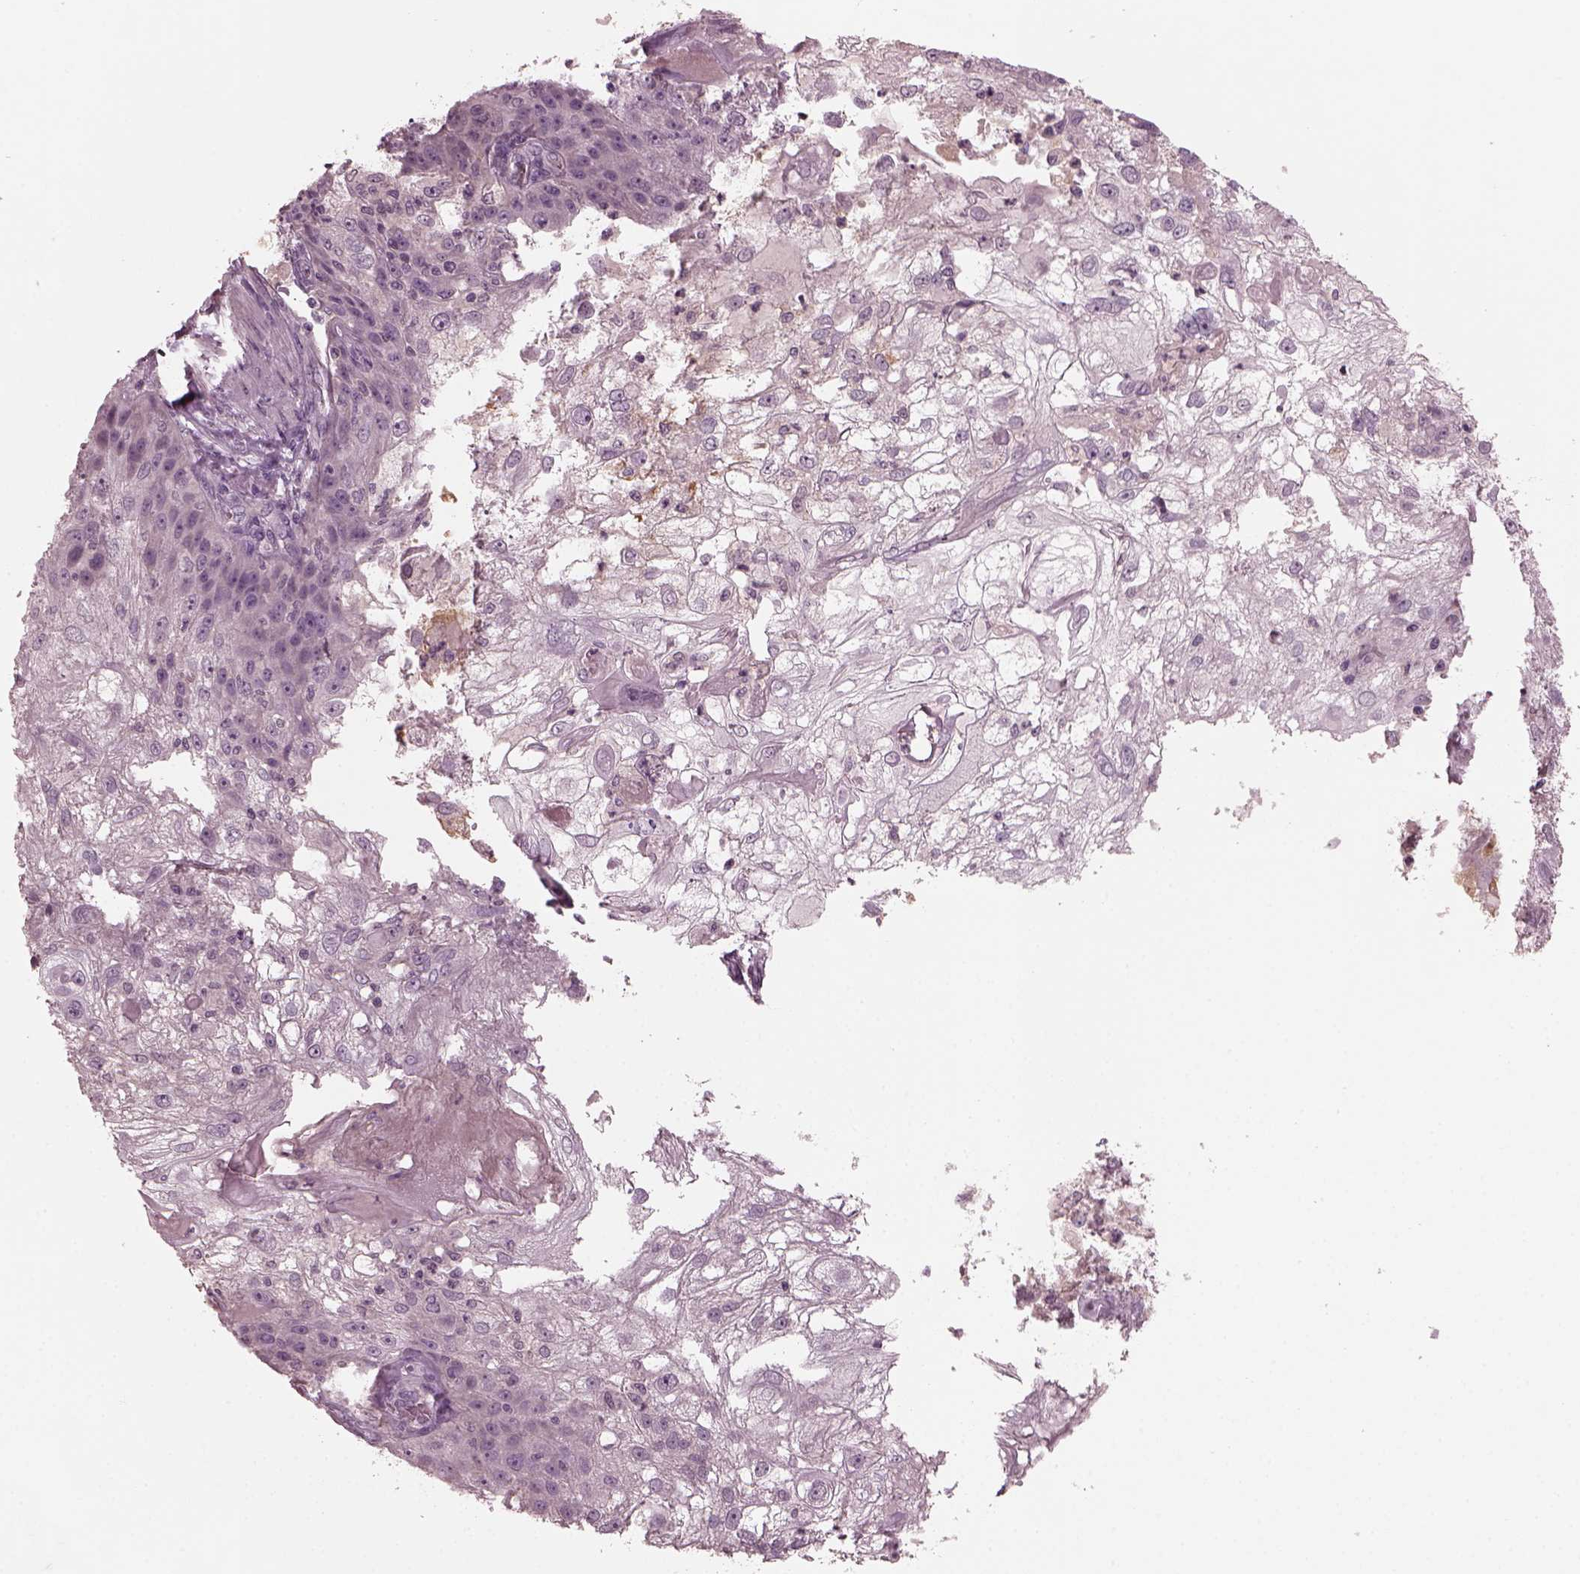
{"staining": {"intensity": "negative", "quantity": "none", "location": "none"}, "tissue": "skin cancer", "cell_type": "Tumor cells", "image_type": "cancer", "snomed": [{"axis": "morphology", "description": "Normal tissue, NOS"}, {"axis": "morphology", "description": "Squamous cell carcinoma, NOS"}, {"axis": "topography", "description": "Skin"}], "caption": "Immunohistochemical staining of skin squamous cell carcinoma shows no significant staining in tumor cells. Nuclei are stained in blue.", "gene": "PORCN", "patient": {"sex": "female", "age": 83}}